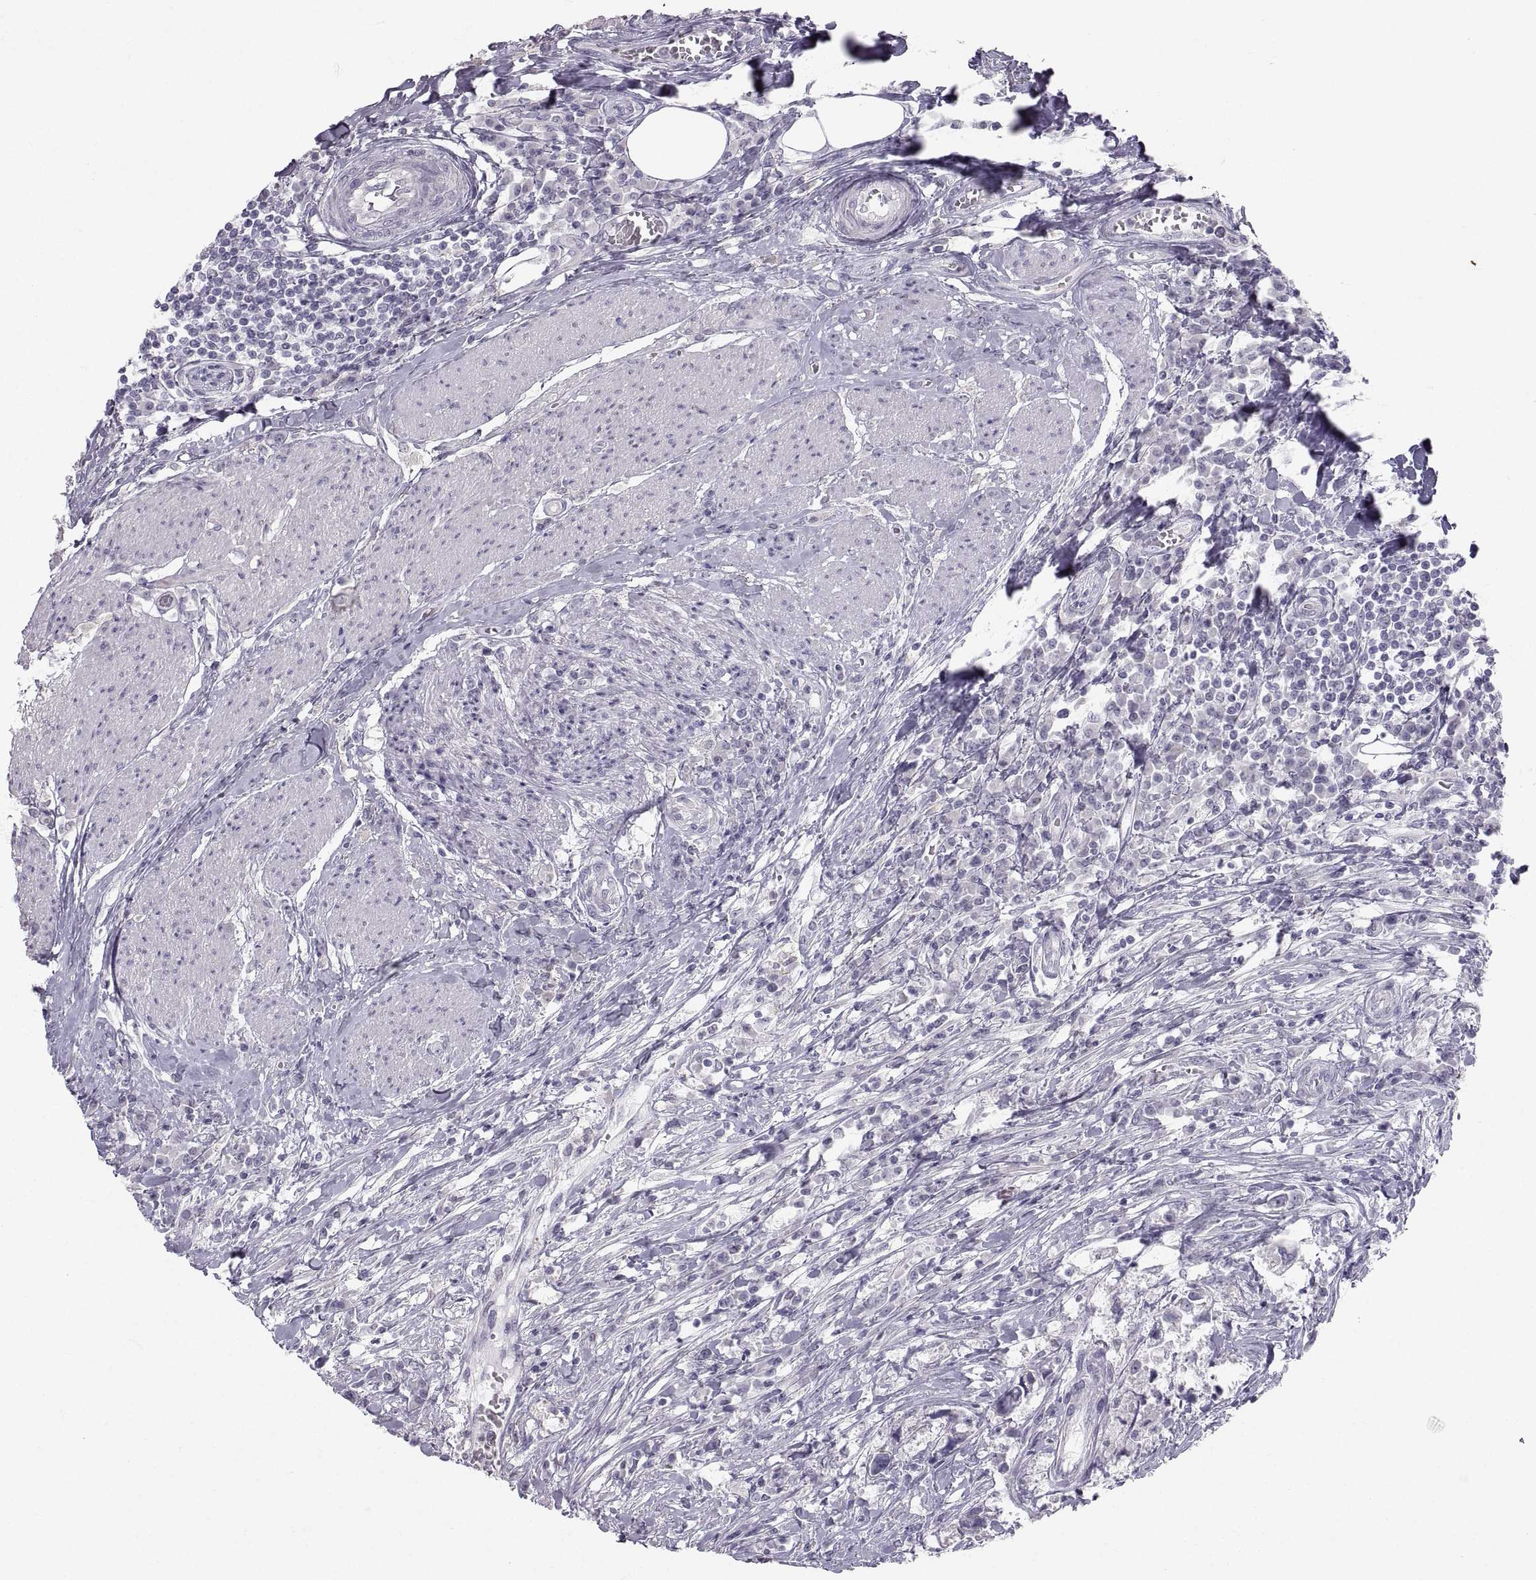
{"staining": {"intensity": "negative", "quantity": "none", "location": "none"}, "tissue": "urothelial cancer", "cell_type": "Tumor cells", "image_type": "cancer", "snomed": [{"axis": "morphology", "description": "Urothelial carcinoma, NOS"}, {"axis": "morphology", "description": "Urothelial carcinoma, High grade"}, {"axis": "topography", "description": "Urinary bladder"}], "caption": "Immunohistochemical staining of human high-grade urothelial carcinoma exhibits no significant expression in tumor cells.", "gene": "ZNF185", "patient": {"sex": "male", "age": 63}}